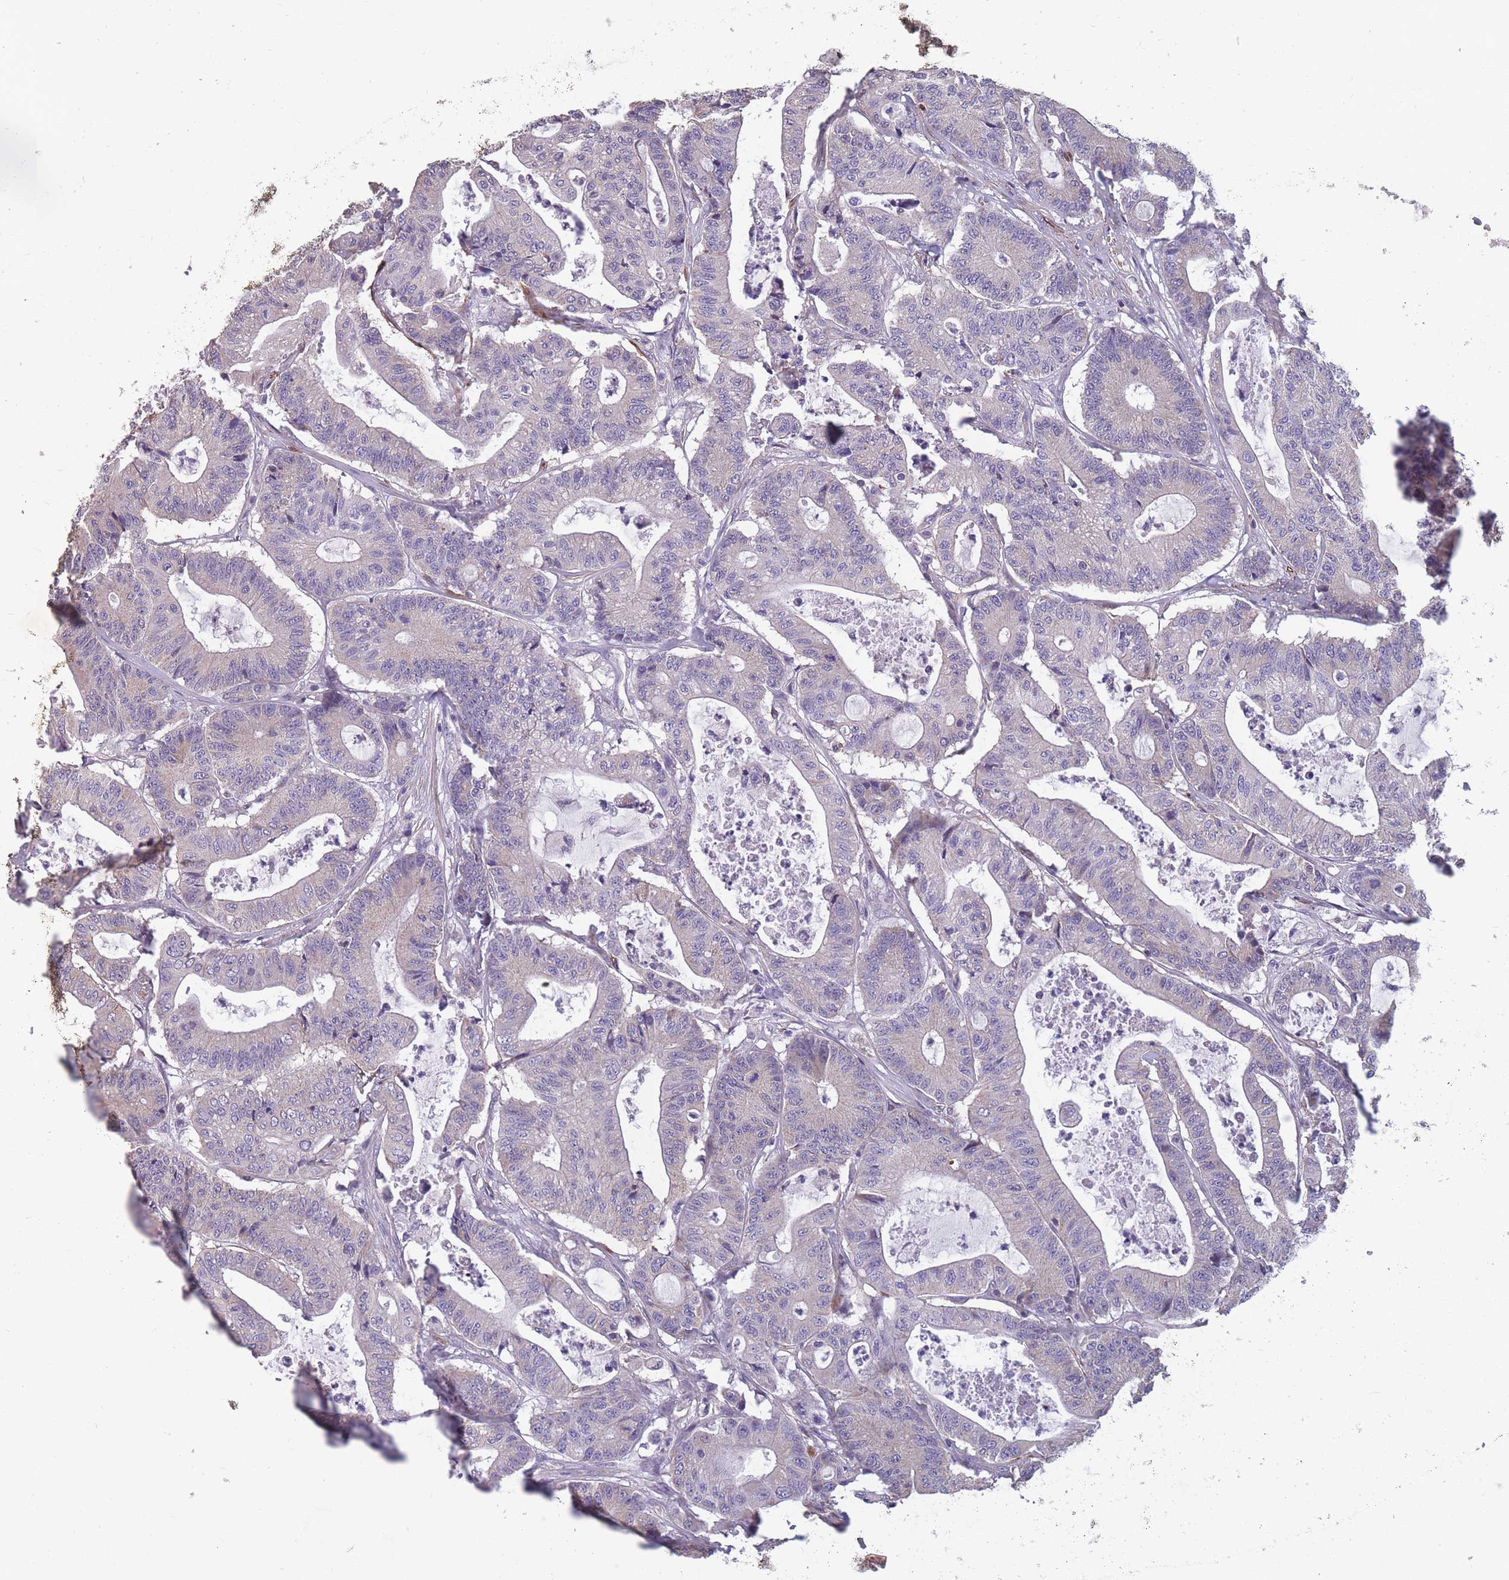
{"staining": {"intensity": "negative", "quantity": "none", "location": "none"}, "tissue": "colorectal cancer", "cell_type": "Tumor cells", "image_type": "cancer", "snomed": [{"axis": "morphology", "description": "Adenocarcinoma, NOS"}, {"axis": "topography", "description": "Colon"}], "caption": "Colorectal cancer (adenocarcinoma) was stained to show a protein in brown. There is no significant positivity in tumor cells.", "gene": "TOMM40L", "patient": {"sex": "female", "age": 84}}